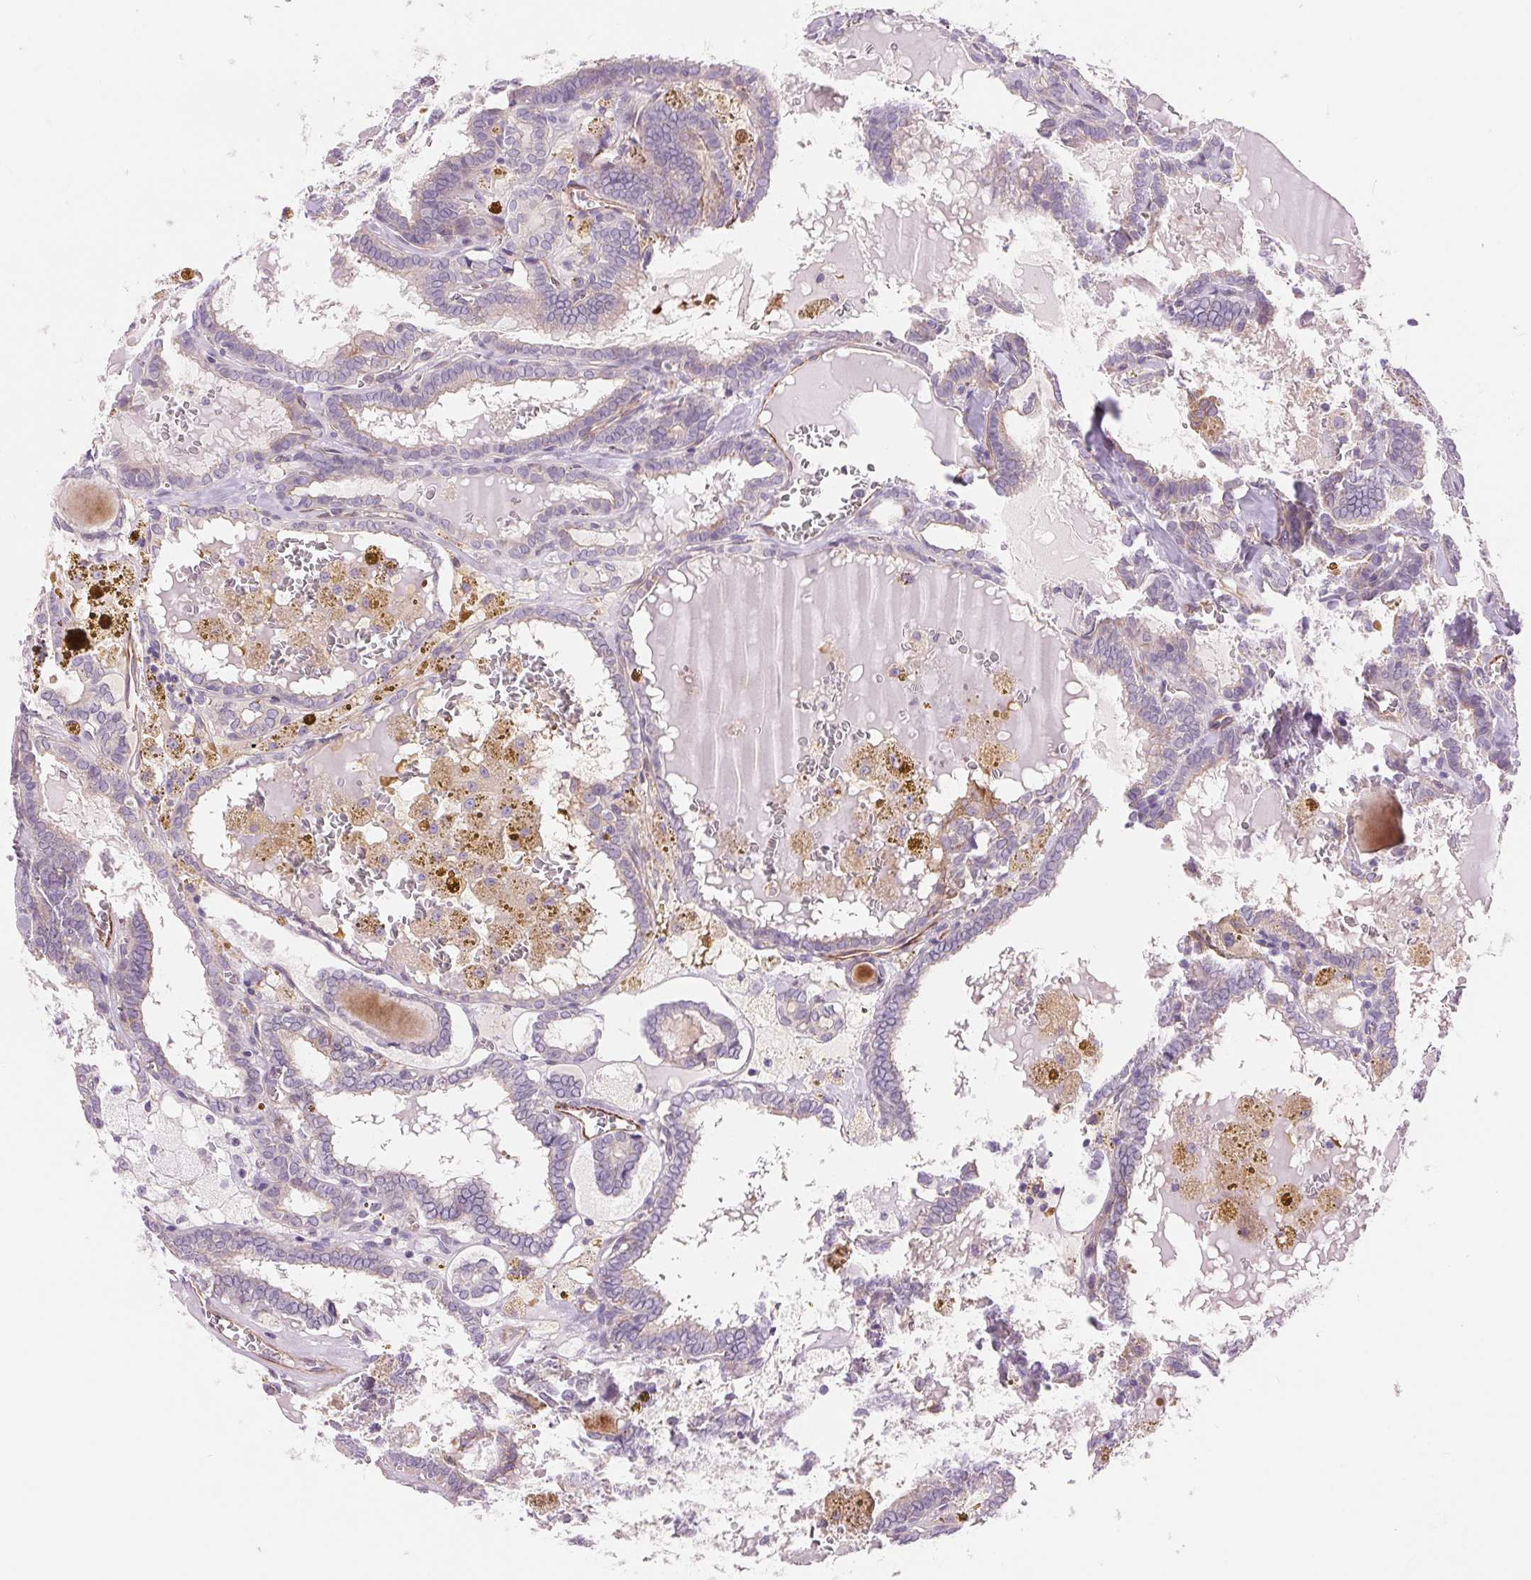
{"staining": {"intensity": "negative", "quantity": "none", "location": "none"}, "tissue": "thyroid cancer", "cell_type": "Tumor cells", "image_type": "cancer", "snomed": [{"axis": "morphology", "description": "Papillary adenocarcinoma, NOS"}, {"axis": "topography", "description": "Thyroid gland"}], "caption": "Tumor cells are negative for brown protein staining in papillary adenocarcinoma (thyroid).", "gene": "DIXDC1", "patient": {"sex": "female", "age": 39}}